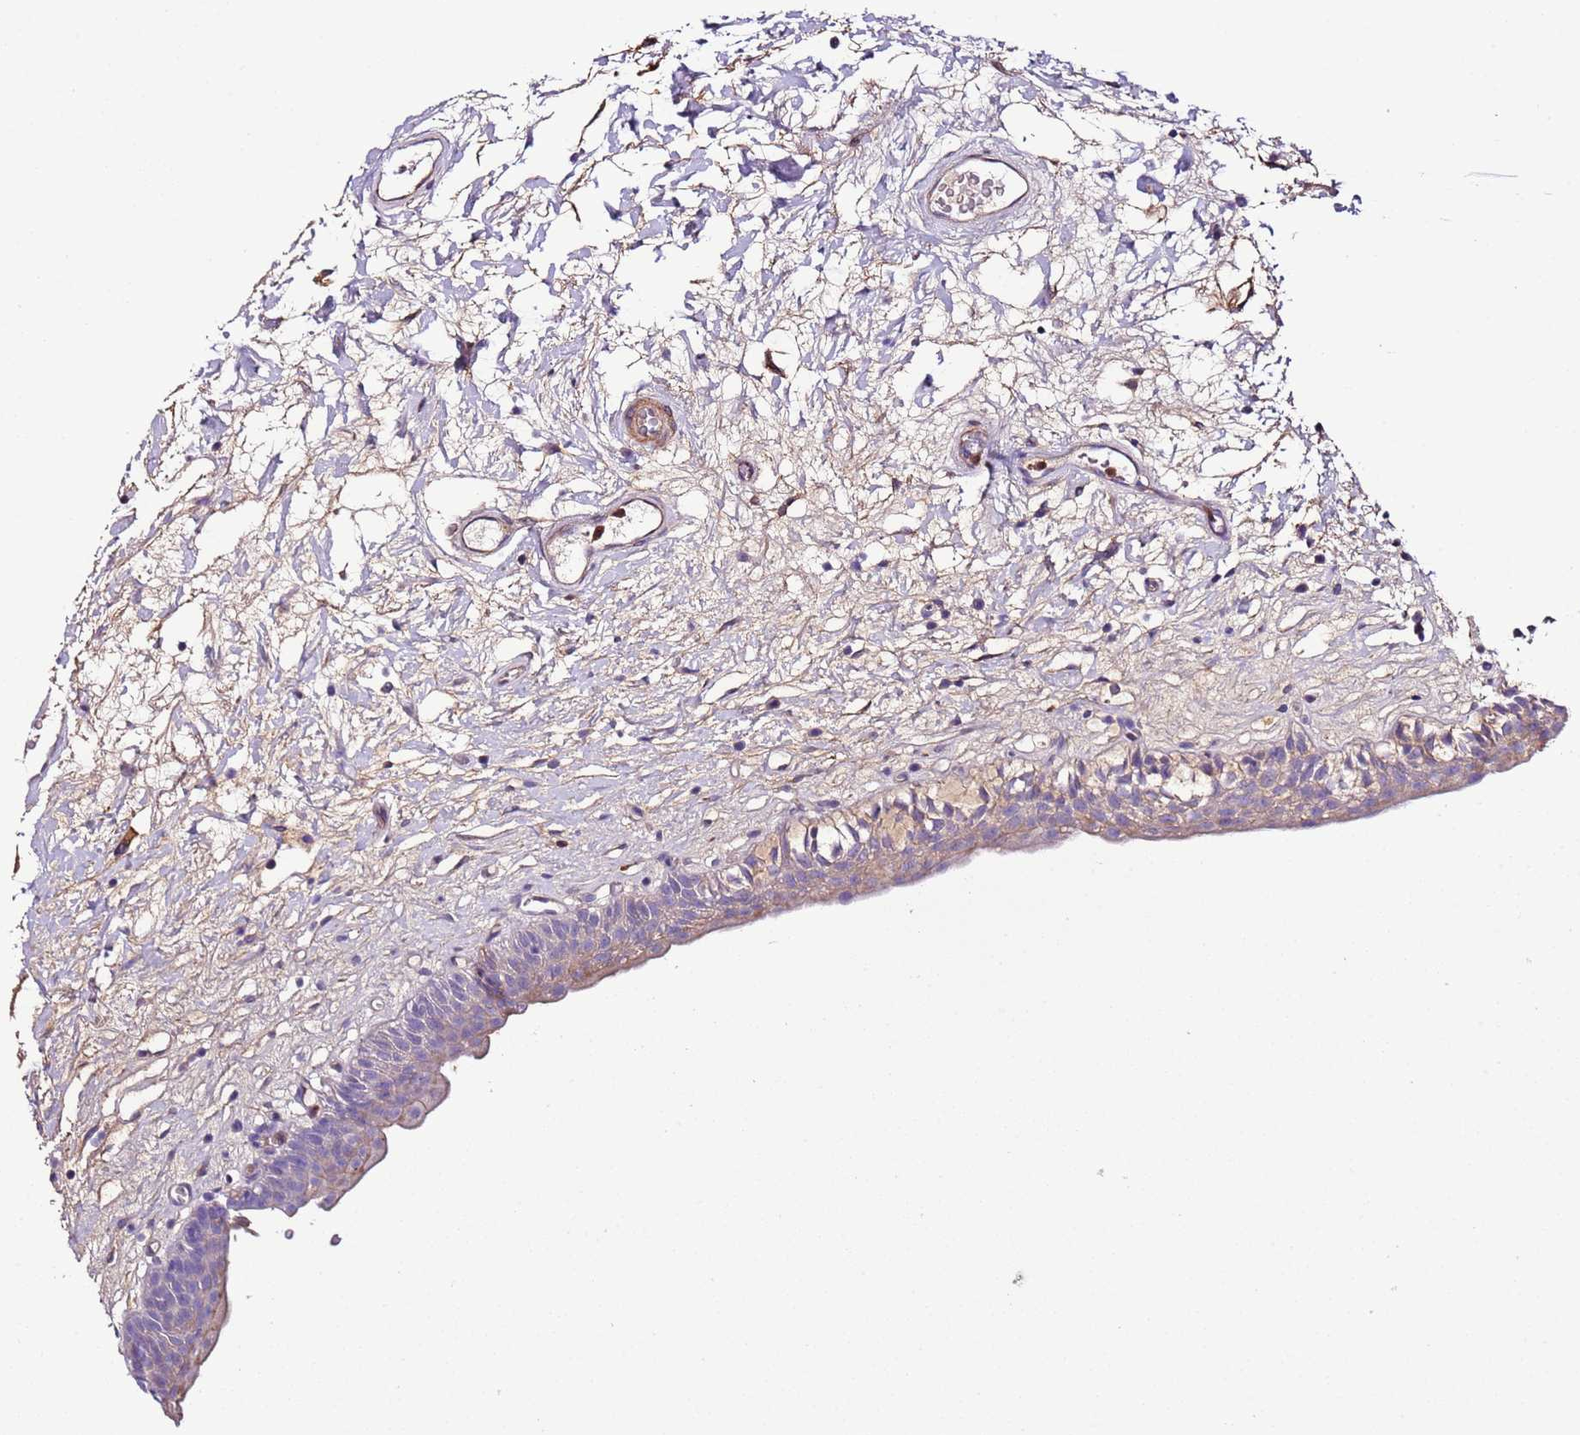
{"staining": {"intensity": "weak", "quantity": "<25%", "location": "cytoplasmic/membranous"}, "tissue": "urinary bladder", "cell_type": "Urothelial cells", "image_type": "normal", "snomed": [{"axis": "morphology", "description": "Normal tissue, NOS"}, {"axis": "topography", "description": "Urinary bladder"}], "caption": "Immunohistochemistry photomicrograph of normal human urinary bladder stained for a protein (brown), which reveals no staining in urothelial cells. (DAB (3,3'-diaminobenzidine) immunohistochemistry (IHC) with hematoxylin counter stain).", "gene": "FAM174C", "patient": {"sex": "male", "age": 83}}